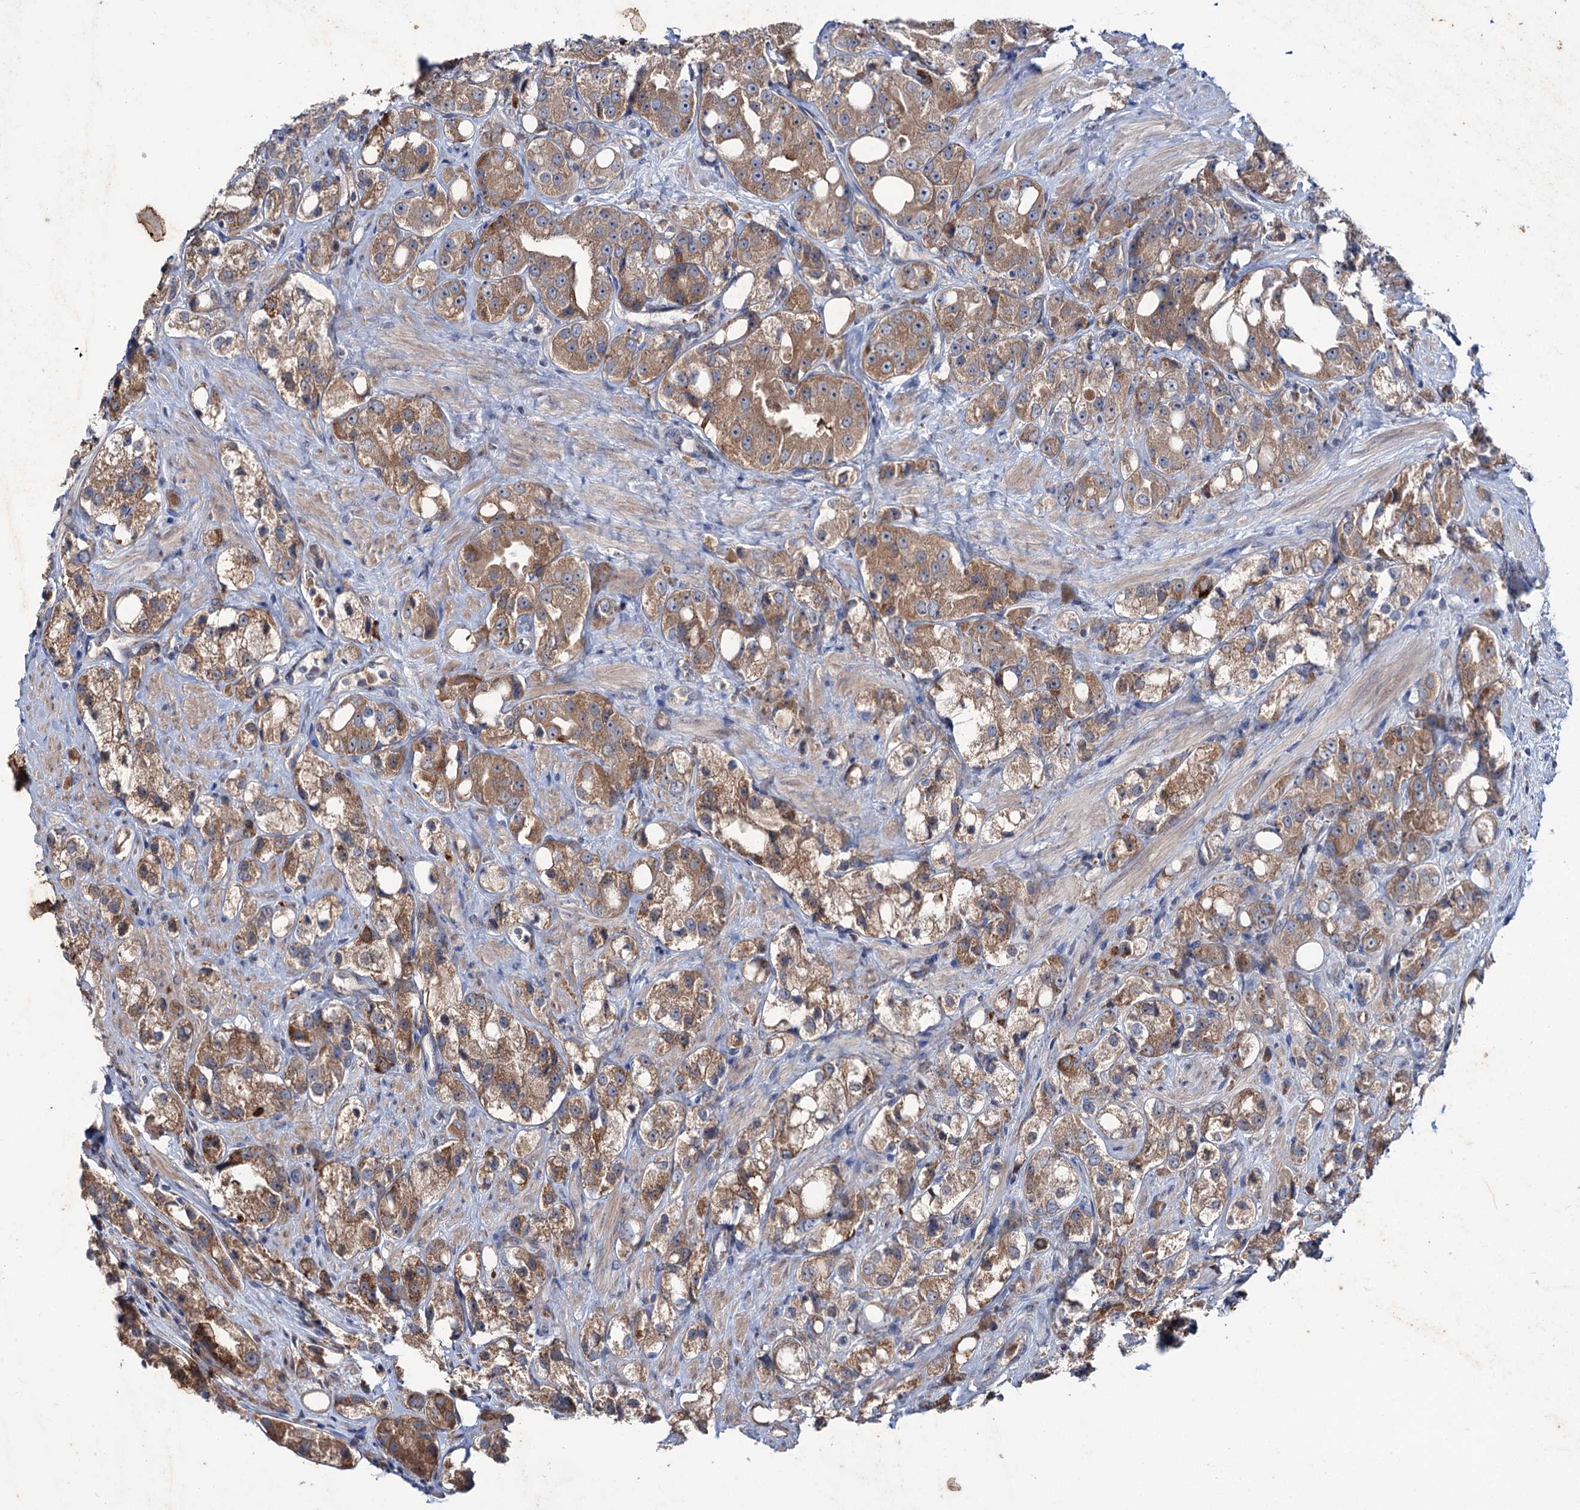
{"staining": {"intensity": "moderate", "quantity": ">75%", "location": "cytoplasmic/membranous"}, "tissue": "prostate cancer", "cell_type": "Tumor cells", "image_type": "cancer", "snomed": [{"axis": "morphology", "description": "Adenocarcinoma, NOS"}, {"axis": "topography", "description": "Prostate"}], "caption": "DAB immunohistochemical staining of prostate cancer (adenocarcinoma) demonstrates moderate cytoplasmic/membranous protein positivity in about >75% of tumor cells.", "gene": "PTPN3", "patient": {"sex": "male", "age": 79}}